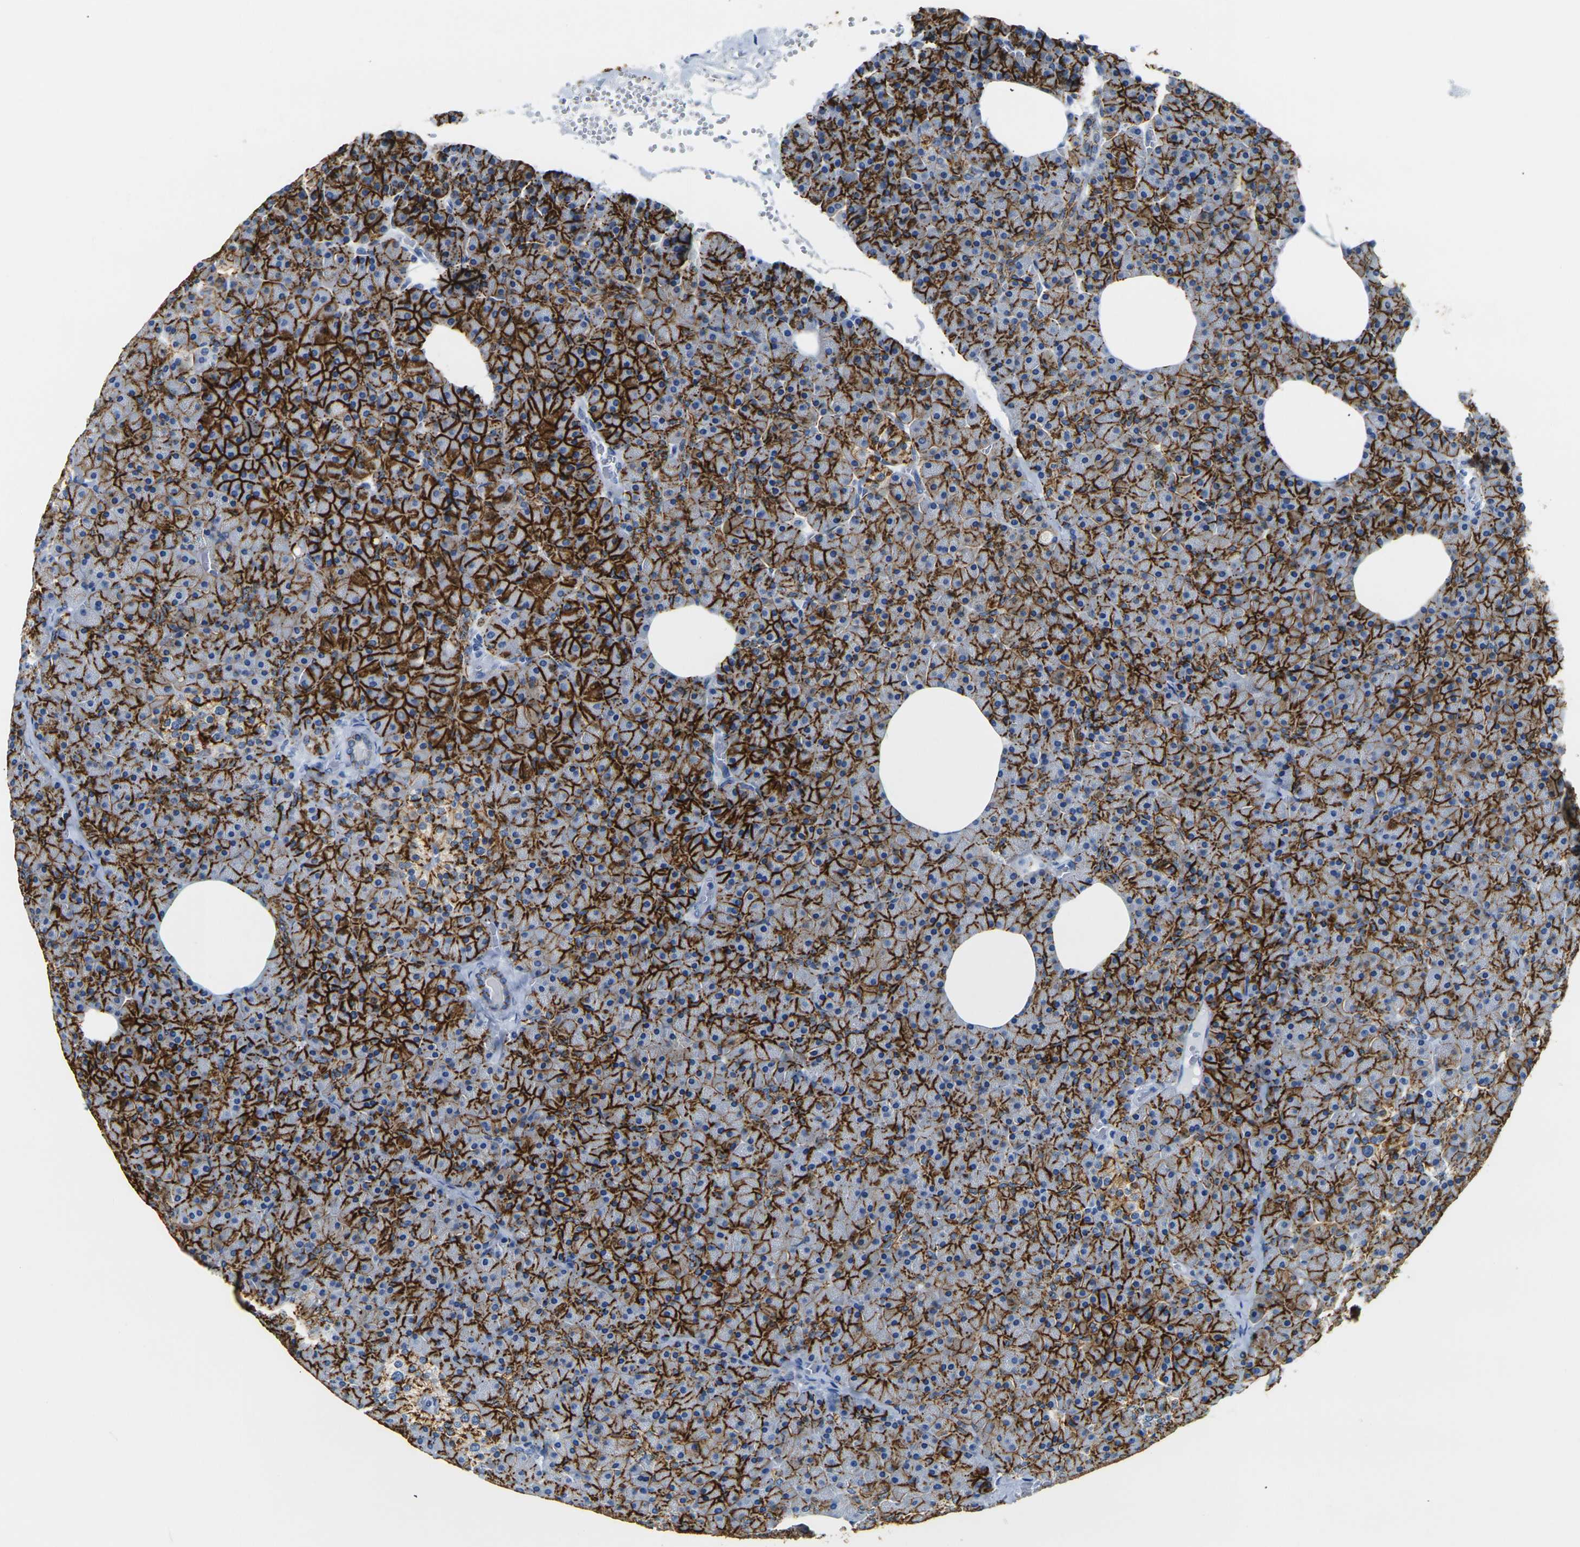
{"staining": {"intensity": "strong", "quantity": ">75%", "location": "cytoplasmic/membranous"}, "tissue": "pancreas", "cell_type": "Exocrine glandular cells", "image_type": "normal", "snomed": [{"axis": "morphology", "description": "Normal tissue, NOS"}, {"axis": "topography", "description": "Pancreas"}], "caption": "DAB (3,3'-diaminobenzidine) immunohistochemical staining of normal human pancreas exhibits strong cytoplasmic/membranous protein positivity in approximately >75% of exocrine glandular cells. Immunohistochemistry stains the protein in brown and the nuclei are stained blue.", "gene": "CLDN7", "patient": {"sex": "female", "age": 35}}